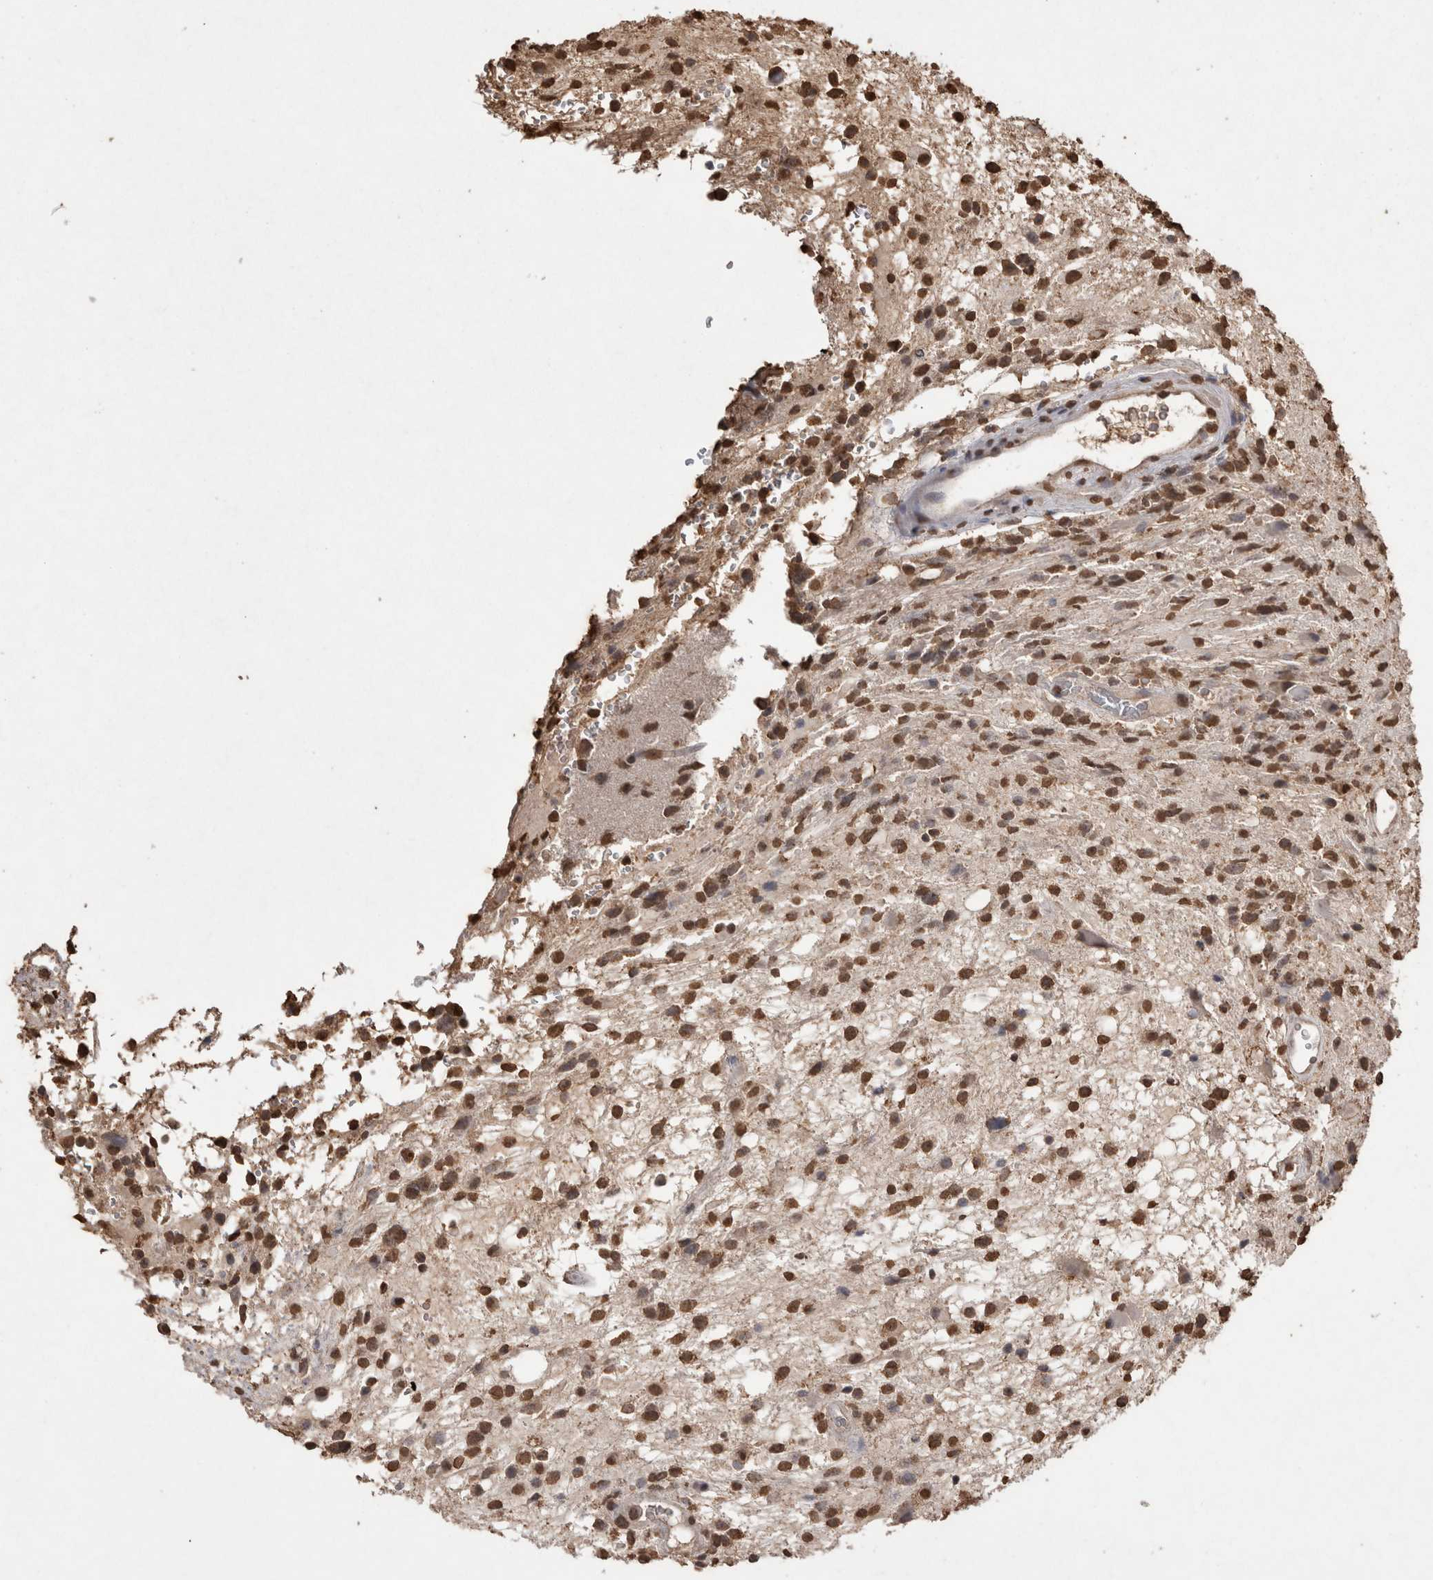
{"staining": {"intensity": "moderate", "quantity": ">75%", "location": "nuclear"}, "tissue": "glioma", "cell_type": "Tumor cells", "image_type": "cancer", "snomed": [{"axis": "morphology", "description": "Glioma, malignant, High grade"}, {"axis": "topography", "description": "Brain"}], "caption": "An immunohistochemistry photomicrograph of tumor tissue is shown. Protein staining in brown shows moderate nuclear positivity in malignant high-grade glioma within tumor cells. The protein of interest is shown in brown color, while the nuclei are stained blue.", "gene": "POU5F1", "patient": {"sex": "male", "age": 33}}